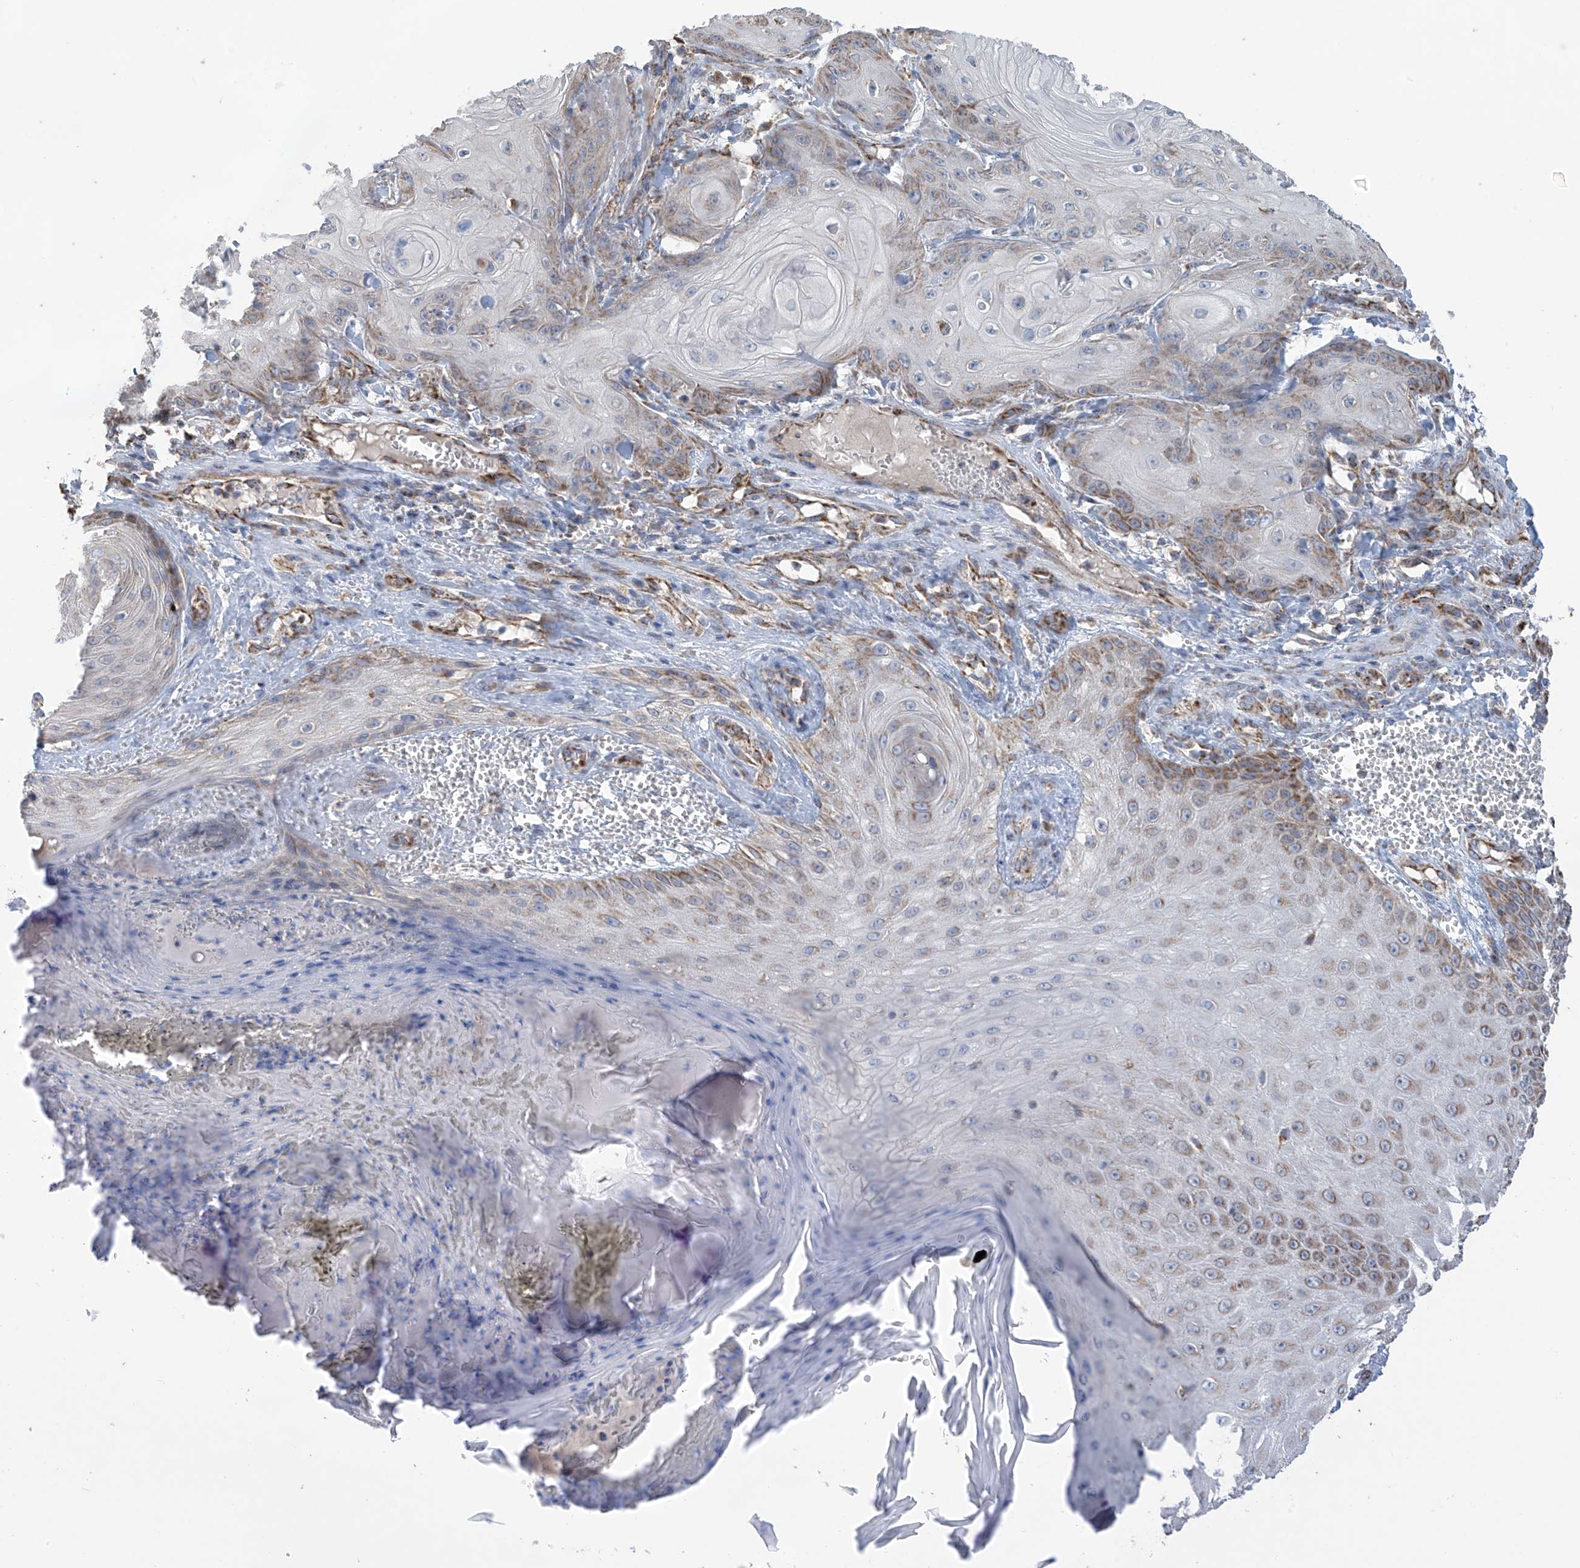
{"staining": {"intensity": "moderate", "quantity": "<25%", "location": "cytoplasmic/membranous"}, "tissue": "skin cancer", "cell_type": "Tumor cells", "image_type": "cancer", "snomed": [{"axis": "morphology", "description": "Squamous cell carcinoma, NOS"}, {"axis": "topography", "description": "Skin"}], "caption": "A histopathology image of human skin squamous cell carcinoma stained for a protein exhibits moderate cytoplasmic/membranous brown staining in tumor cells. (Brightfield microscopy of DAB IHC at high magnification).", "gene": "PNPT1", "patient": {"sex": "male", "age": 74}}